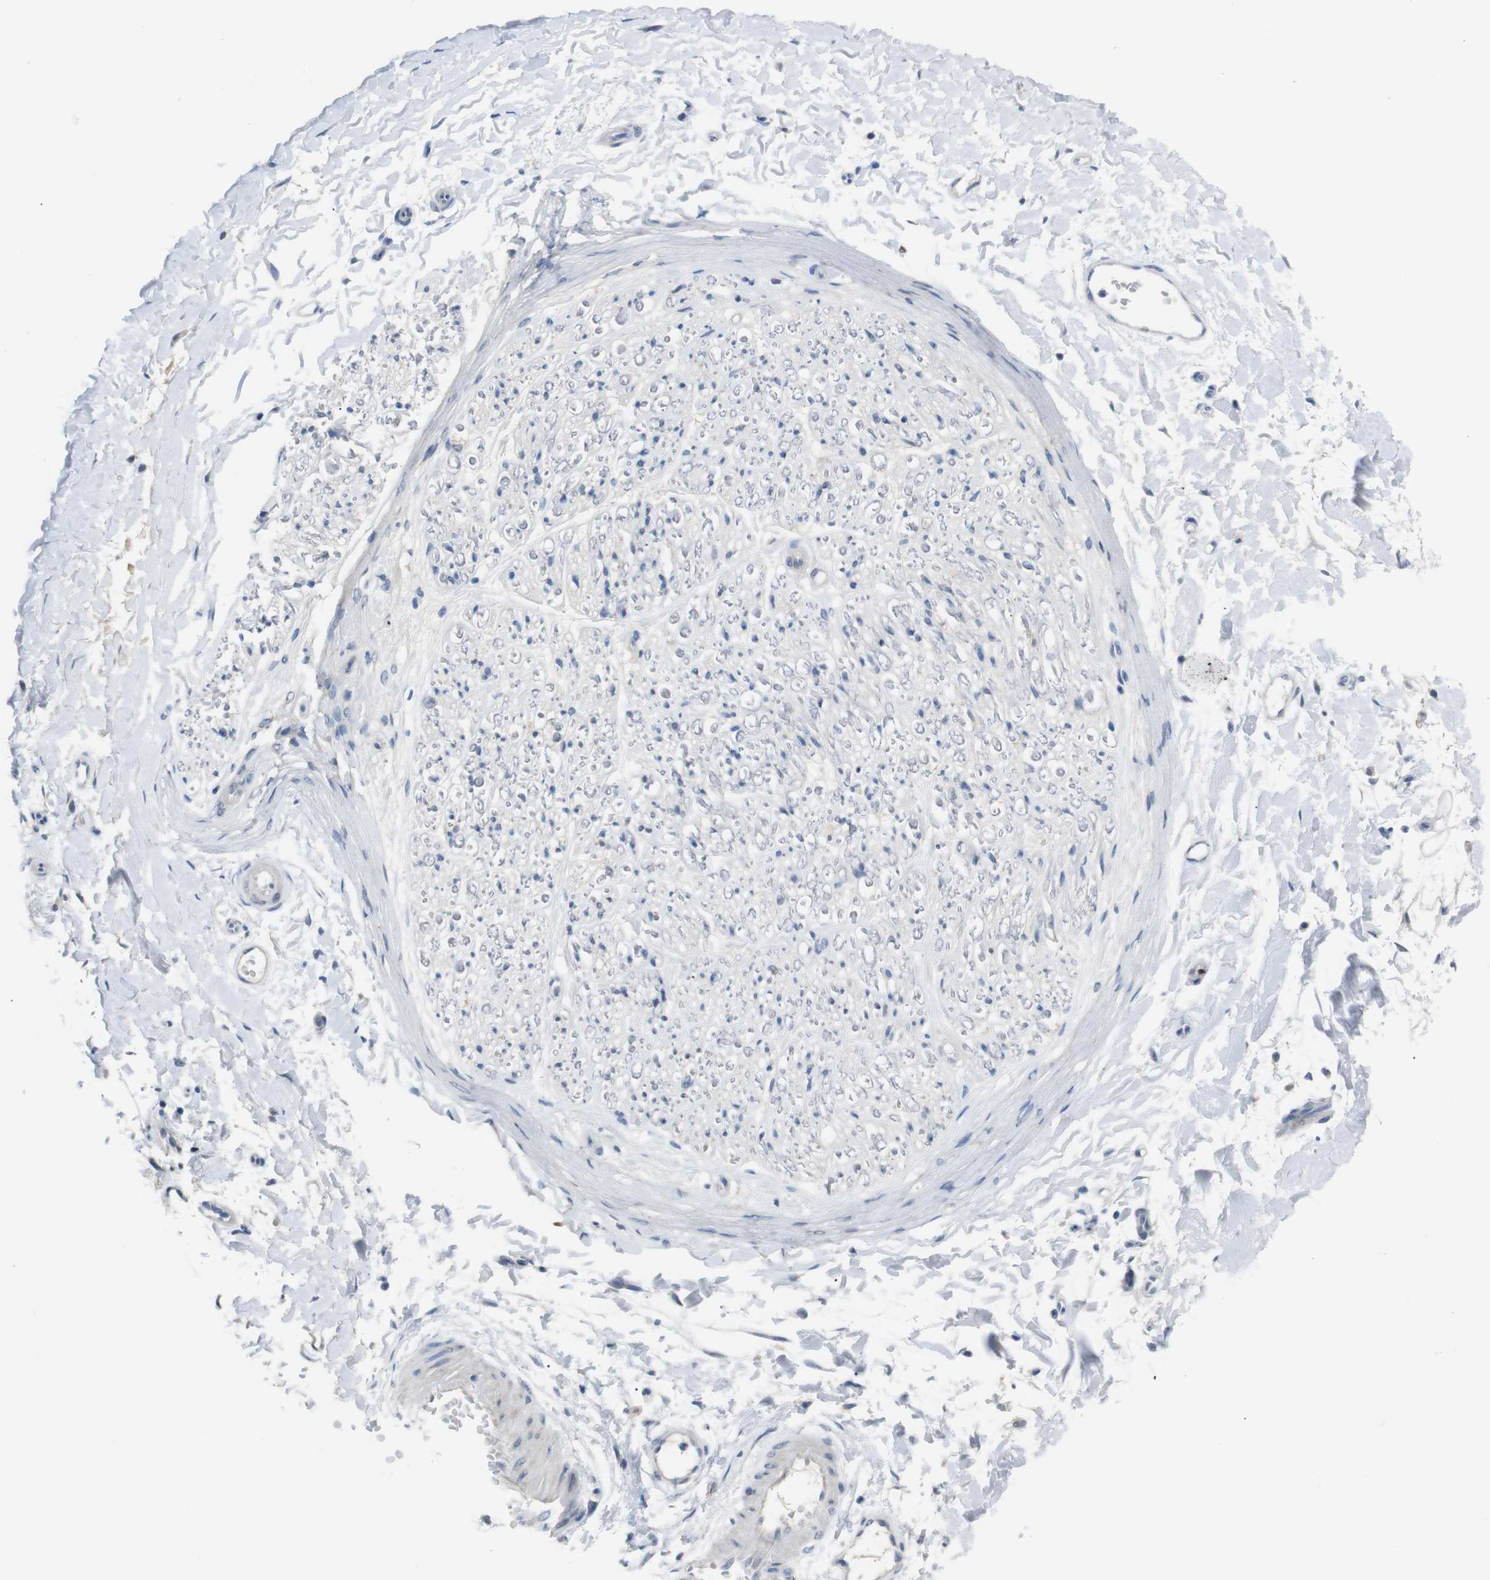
{"staining": {"intensity": "negative", "quantity": "none", "location": "none"}, "tissue": "adipose tissue", "cell_type": "Adipocytes", "image_type": "normal", "snomed": [{"axis": "morphology", "description": "Normal tissue, NOS"}, {"axis": "morphology", "description": "Squamous cell carcinoma, NOS"}, {"axis": "topography", "description": "Skin"}, {"axis": "topography", "description": "Peripheral nerve tissue"}], "caption": "Adipose tissue stained for a protein using immunohistochemistry (IHC) exhibits no staining adipocytes.", "gene": "CHRM5", "patient": {"sex": "male", "age": 83}}